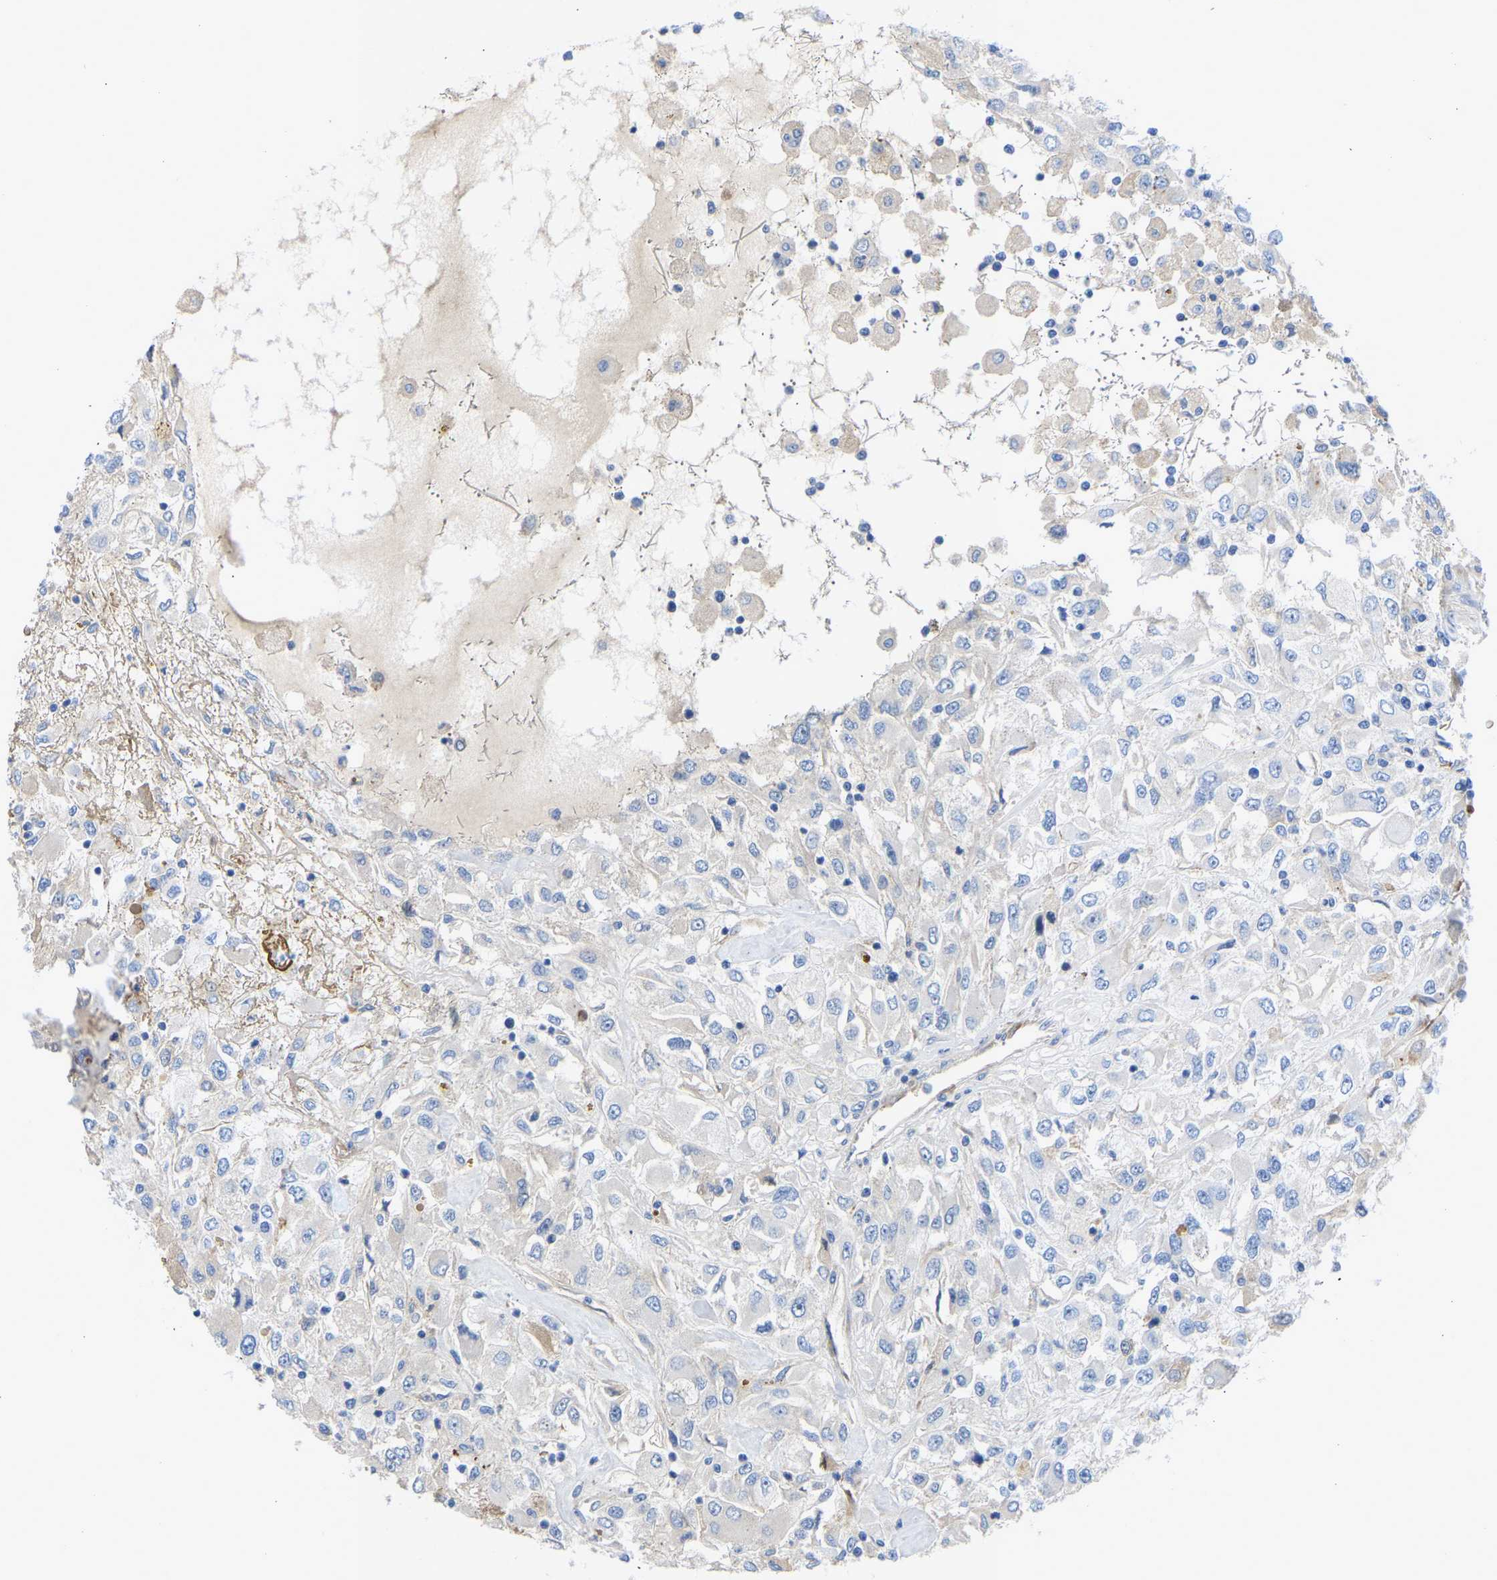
{"staining": {"intensity": "negative", "quantity": "none", "location": "none"}, "tissue": "renal cancer", "cell_type": "Tumor cells", "image_type": "cancer", "snomed": [{"axis": "morphology", "description": "Adenocarcinoma, NOS"}, {"axis": "topography", "description": "Kidney"}], "caption": "Human renal cancer (adenocarcinoma) stained for a protein using immunohistochemistry demonstrates no positivity in tumor cells.", "gene": "ABCA10", "patient": {"sex": "female", "age": 52}}